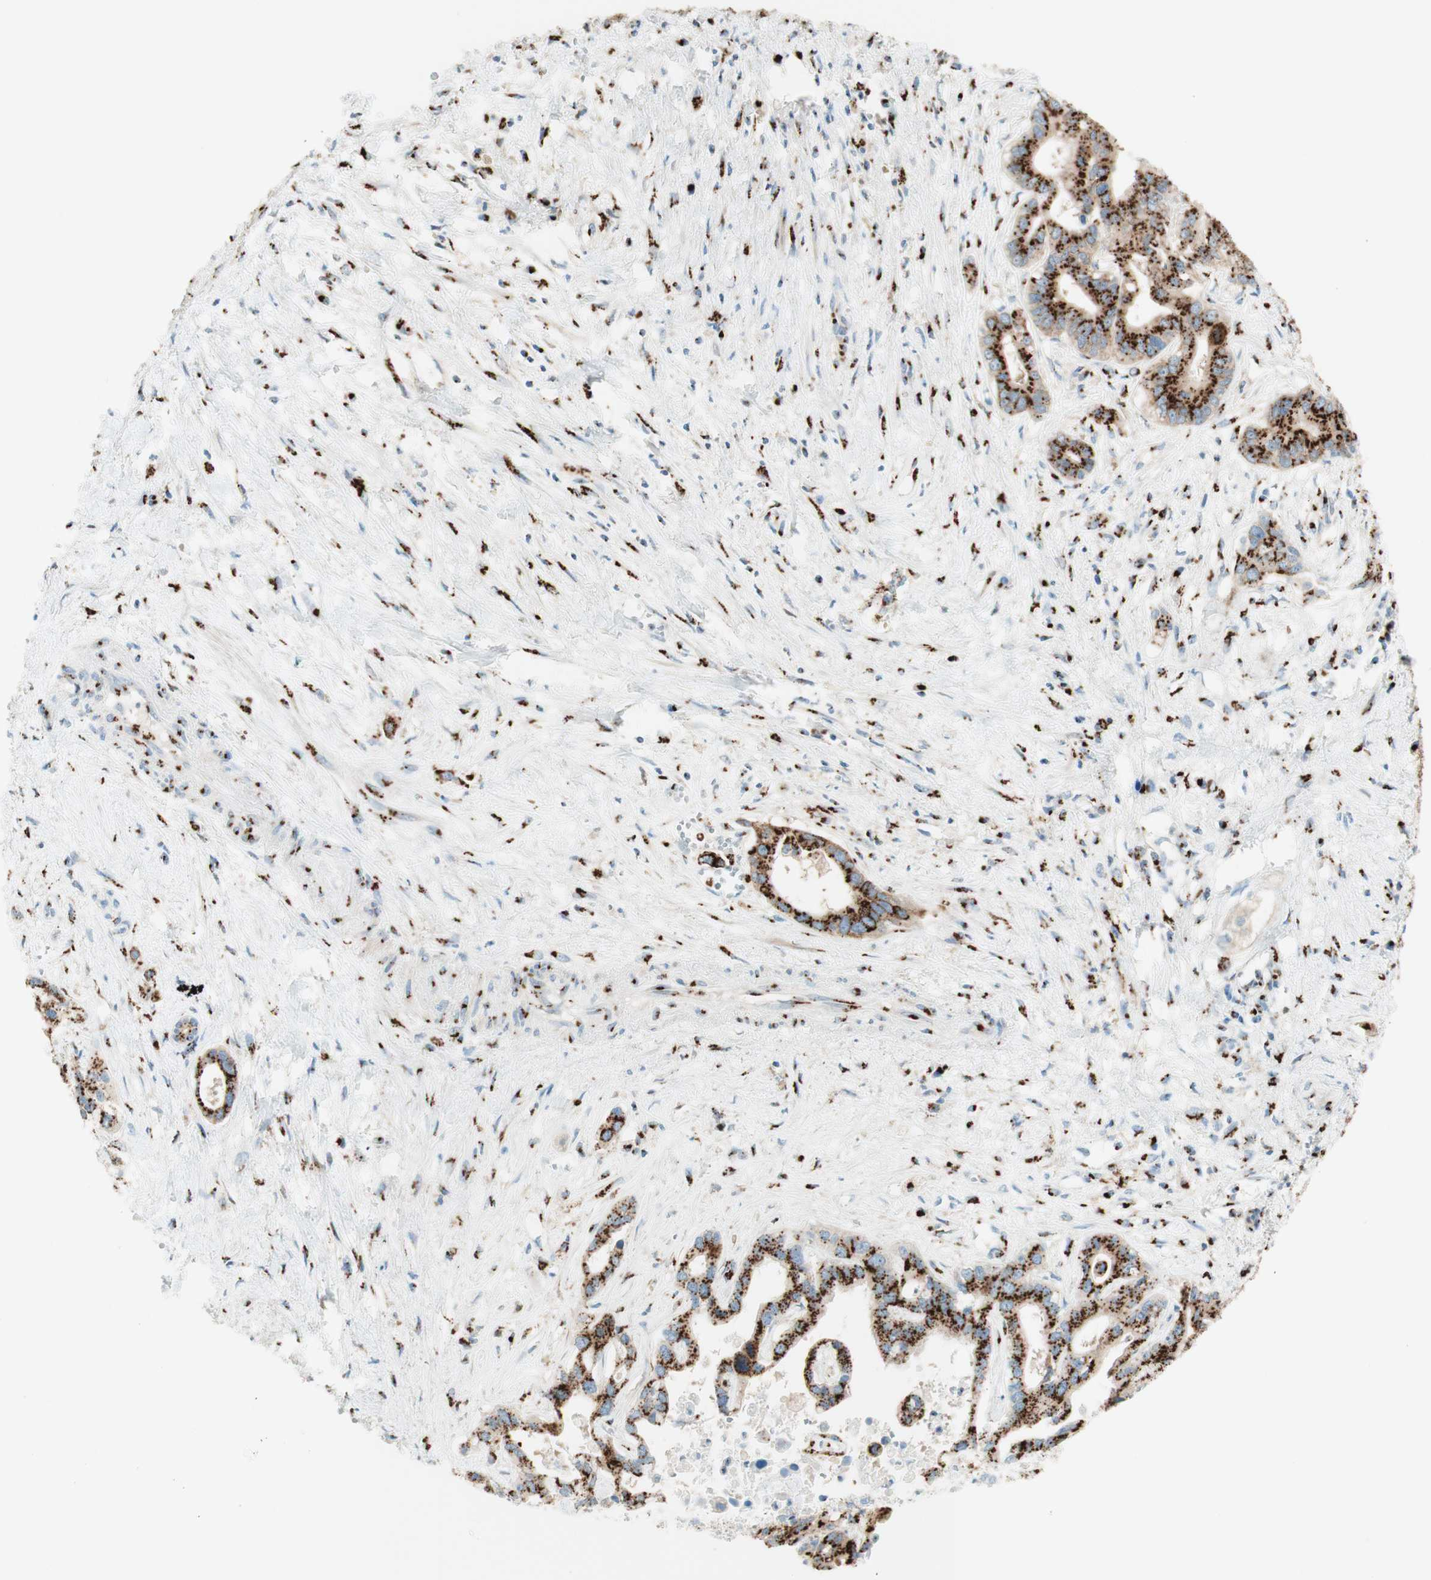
{"staining": {"intensity": "strong", "quantity": ">75%", "location": "cytoplasmic/membranous"}, "tissue": "liver cancer", "cell_type": "Tumor cells", "image_type": "cancer", "snomed": [{"axis": "morphology", "description": "Cholangiocarcinoma"}, {"axis": "topography", "description": "Liver"}], "caption": "Protein staining of liver cholangiocarcinoma tissue demonstrates strong cytoplasmic/membranous staining in approximately >75% of tumor cells.", "gene": "GOLGB1", "patient": {"sex": "female", "age": 65}}